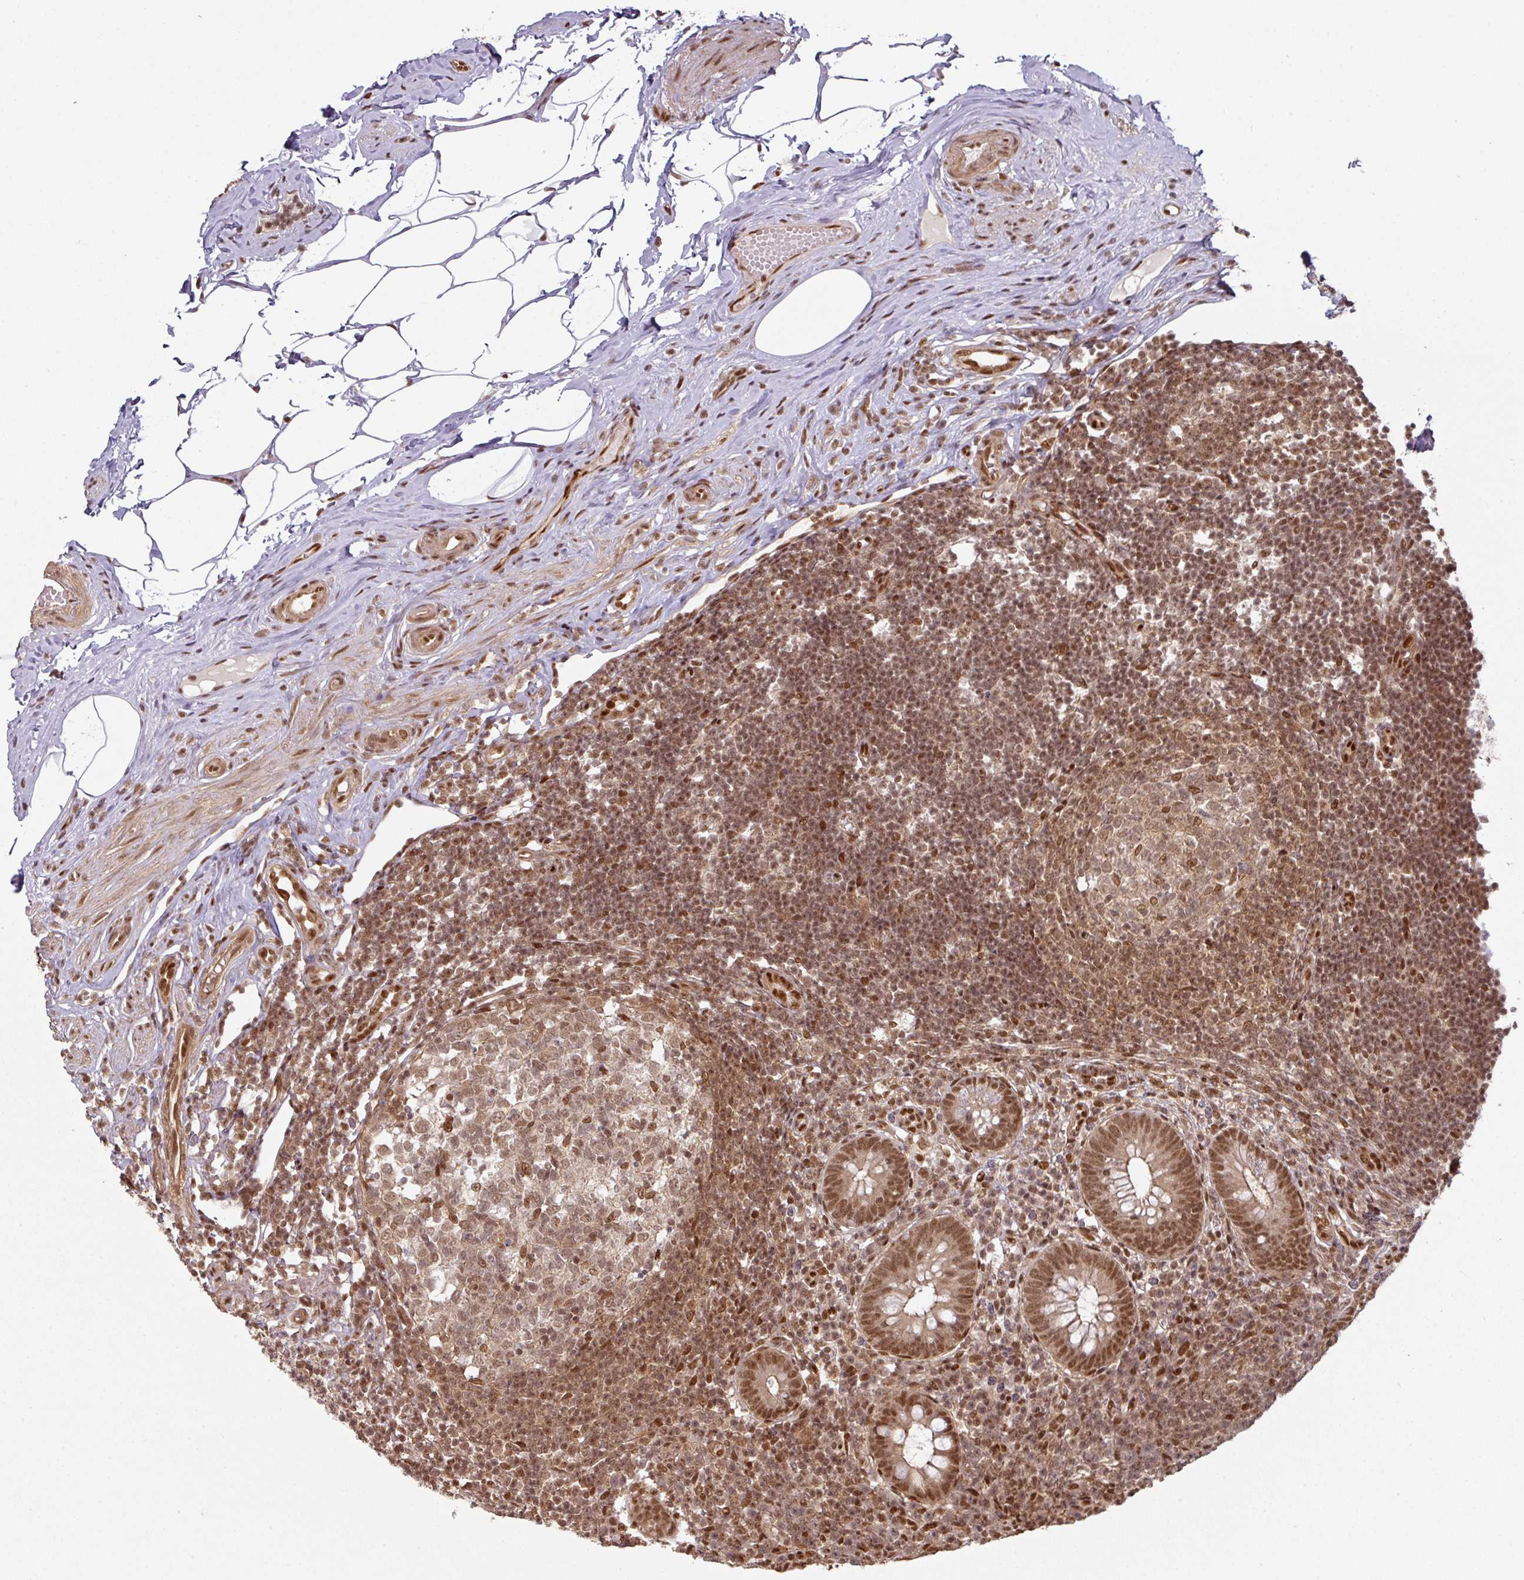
{"staining": {"intensity": "moderate", "quantity": ">75%", "location": "nuclear"}, "tissue": "appendix", "cell_type": "Glandular cells", "image_type": "normal", "snomed": [{"axis": "morphology", "description": "Normal tissue, NOS"}, {"axis": "topography", "description": "Appendix"}], "caption": "A brown stain highlights moderate nuclear expression of a protein in glandular cells of unremarkable appendix. The staining is performed using DAB (3,3'-diaminobenzidine) brown chromogen to label protein expression. The nuclei are counter-stained blue using hematoxylin.", "gene": "SIK3", "patient": {"sex": "female", "age": 56}}